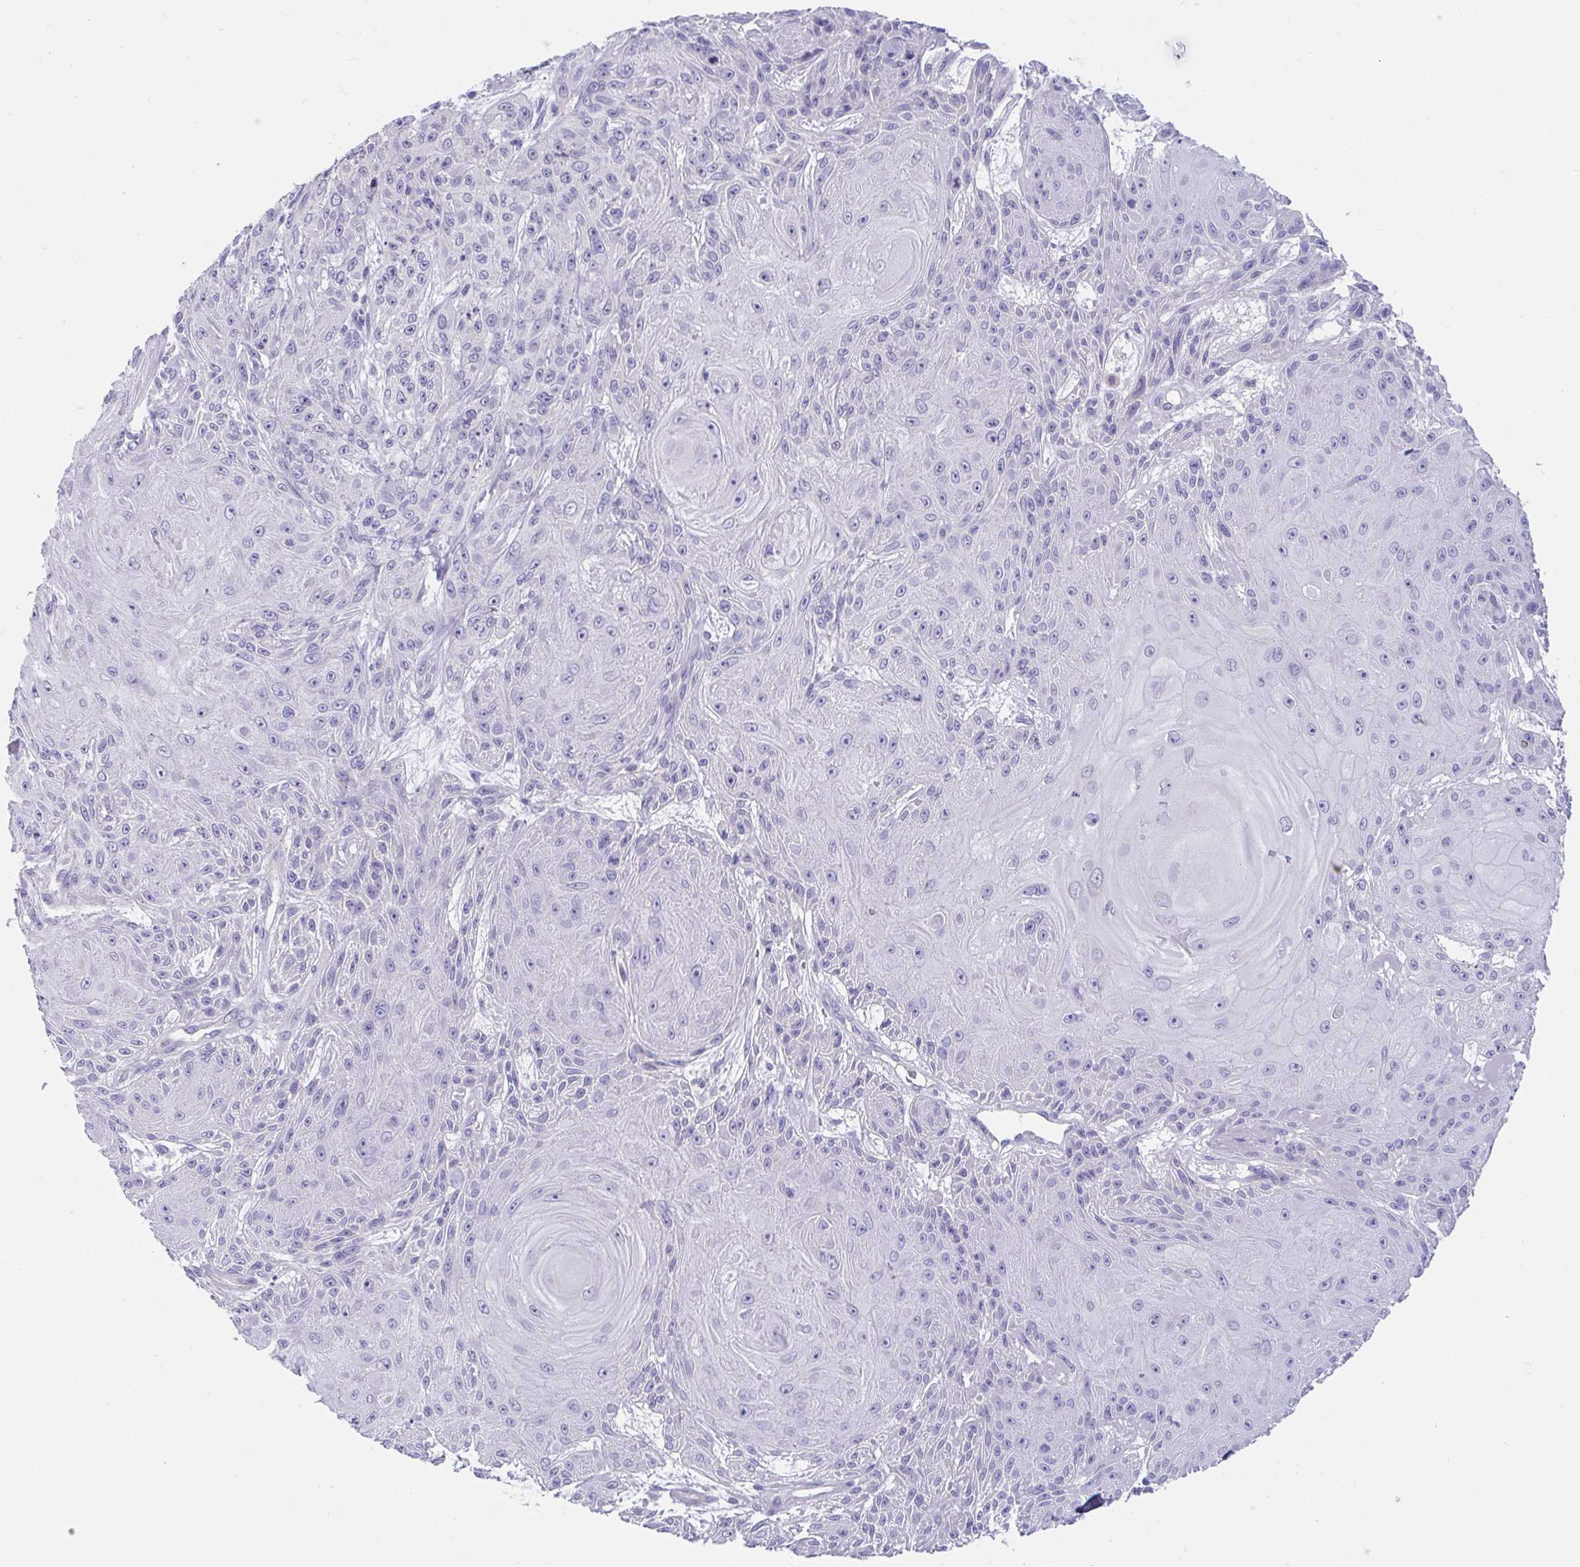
{"staining": {"intensity": "negative", "quantity": "none", "location": "none"}, "tissue": "skin cancer", "cell_type": "Tumor cells", "image_type": "cancer", "snomed": [{"axis": "morphology", "description": "Squamous cell carcinoma, NOS"}, {"axis": "topography", "description": "Skin"}], "caption": "Immunohistochemical staining of squamous cell carcinoma (skin) reveals no significant expression in tumor cells.", "gene": "TTC30B", "patient": {"sex": "male", "age": 88}}